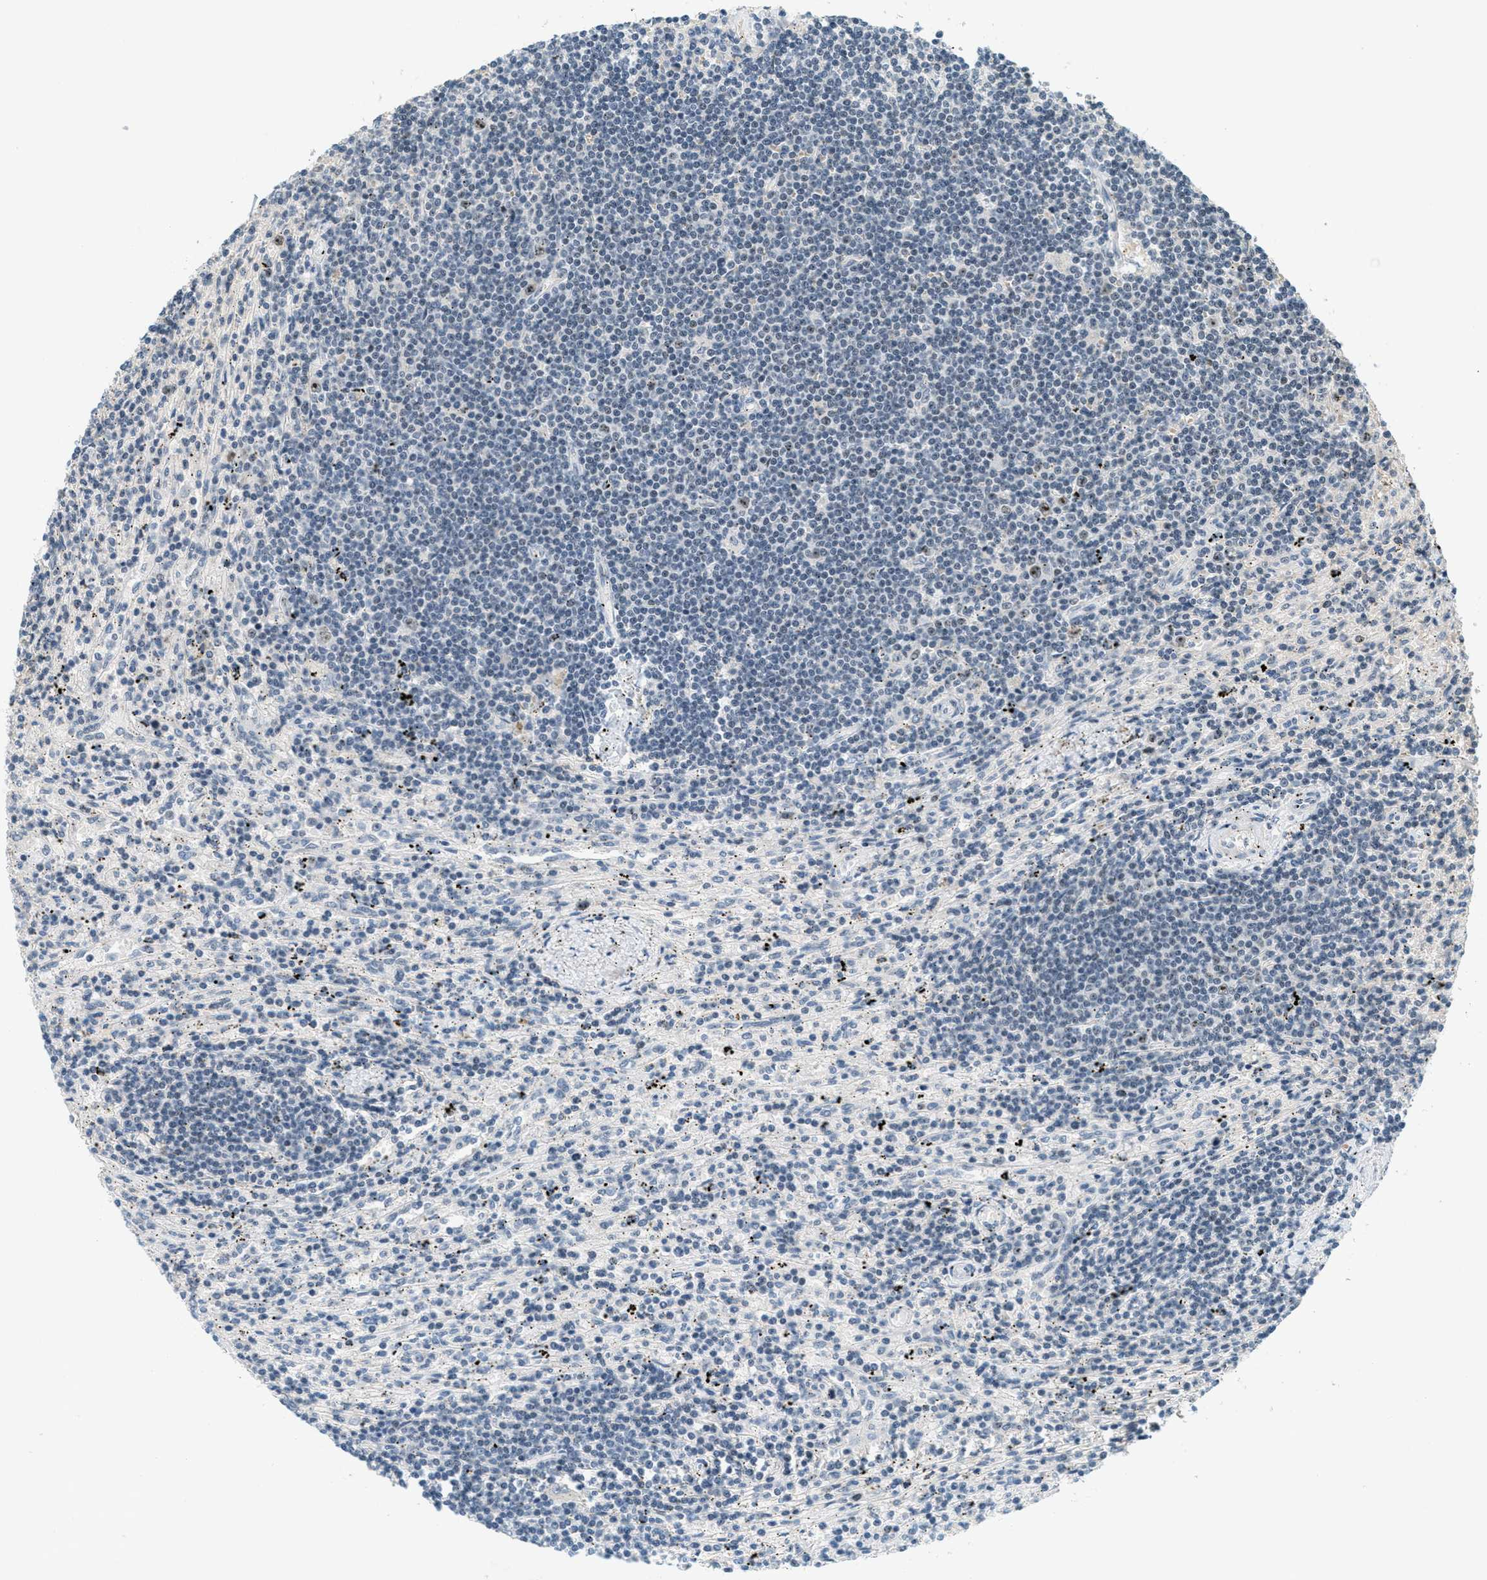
{"staining": {"intensity": "negative", "quantity": "none", "location": "none"}, "tissue": "lymphoma", "cell_type": "Tumor cells", "image_type": "cancer", "snomed": [{"axis": "morphology", "description": "Malignant lymphoma, non-Hodgkin's type, Low grade"}, {"axis": "topography", "description": "Spleen"}], "caption": "The image displays no significant positivity in tumor cells of low-grade malignant lymphoma, non-Hodgkin's type.", "gene": "DDX47", "patient": {"sex": "male", "age": 76}}